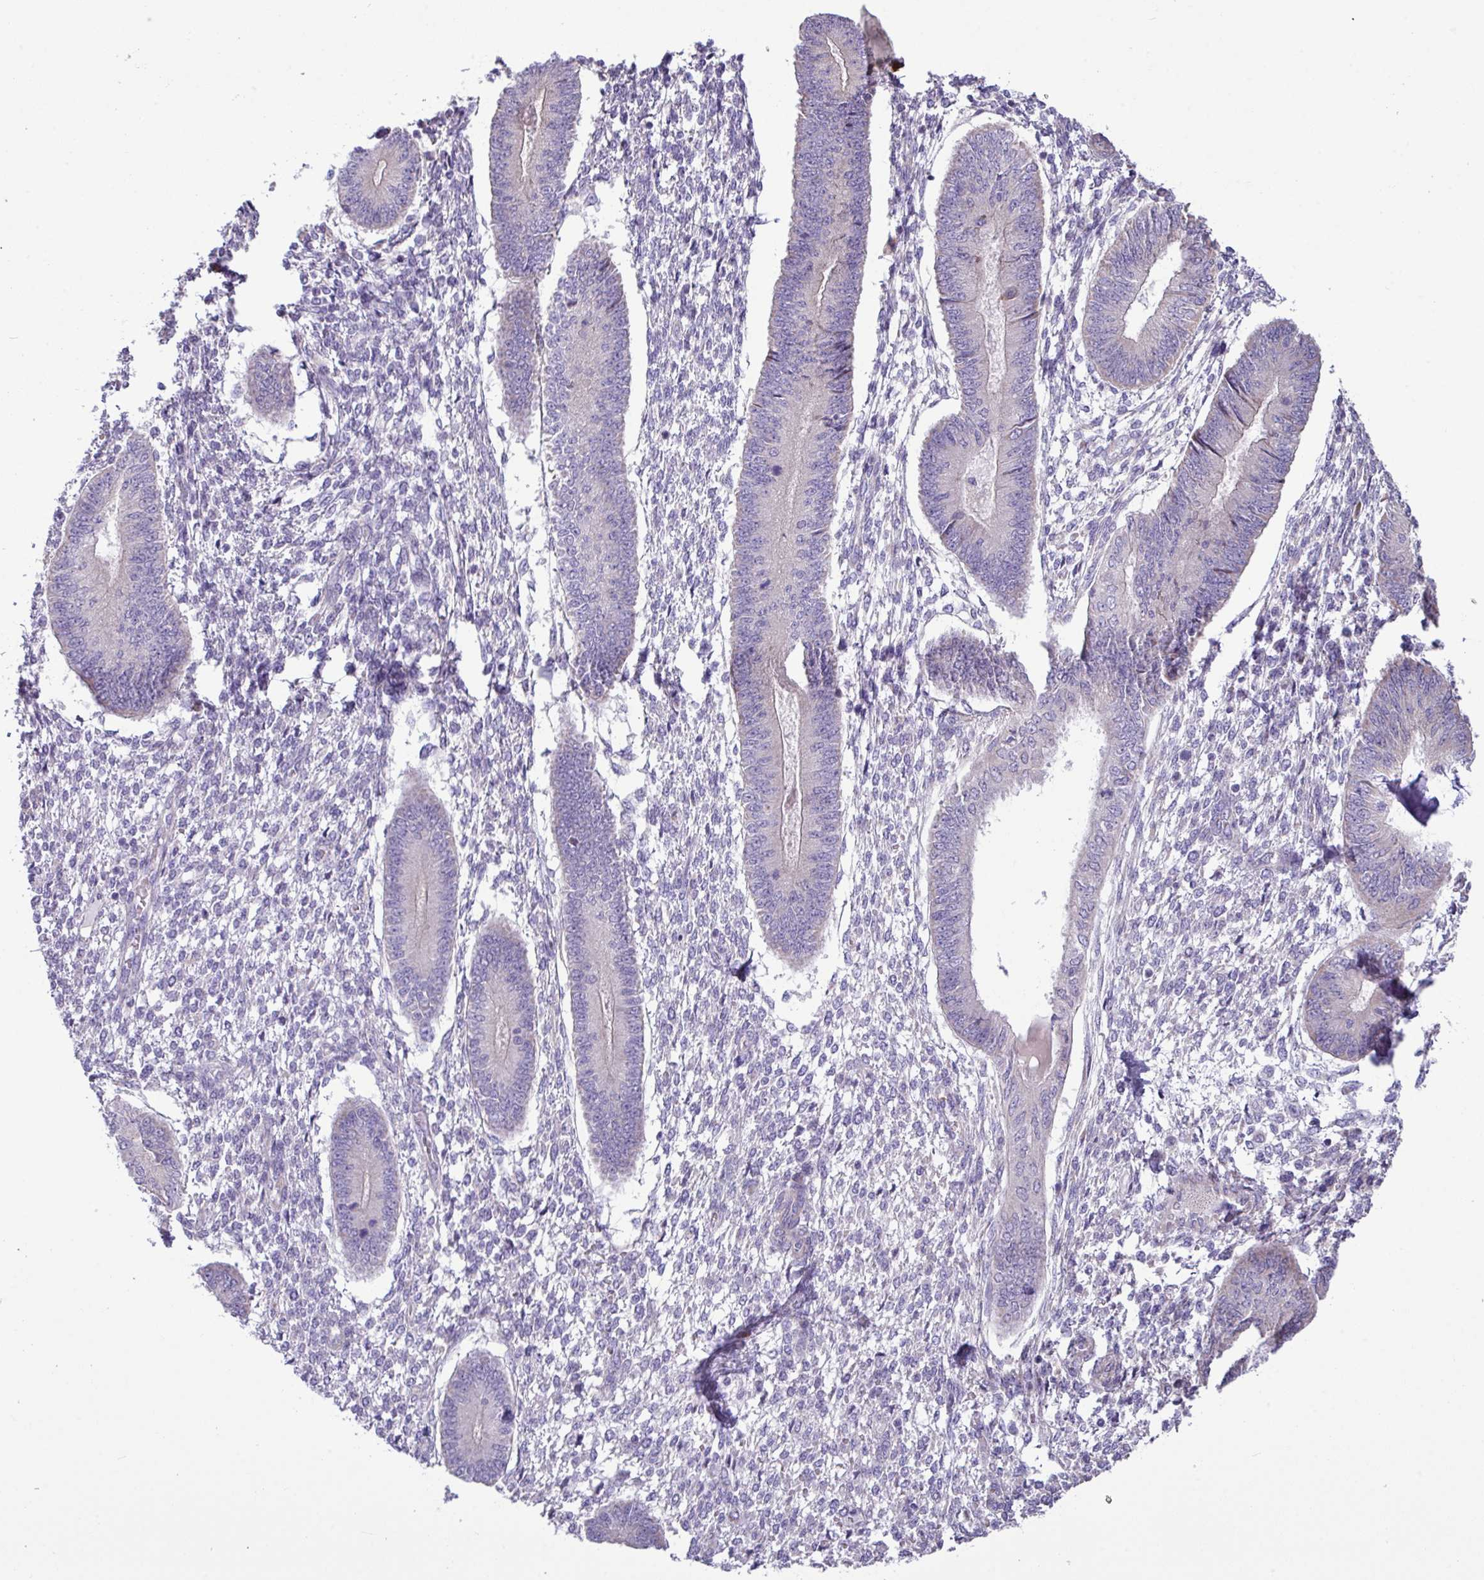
{"staining": {"intensity": "negative", "quantity": "none", "location": "none"}, "tissue": "endometrium", "cell_type": "Cells in endometrial stroma", "image_type": "normal", "snomed": [{"axis": "morphology", "description": "Normal tissue, NOS"}, {"axis": "topography", "description": "Endometrium"}], "caption": "High power microscopy micrograph of an IHC photomicrograph of unremarkable endometrium, revealing no significant expression in cells in endometrial stroma.", "gene": "IRGC", "patient": {"sex": "female", "age": 49}}